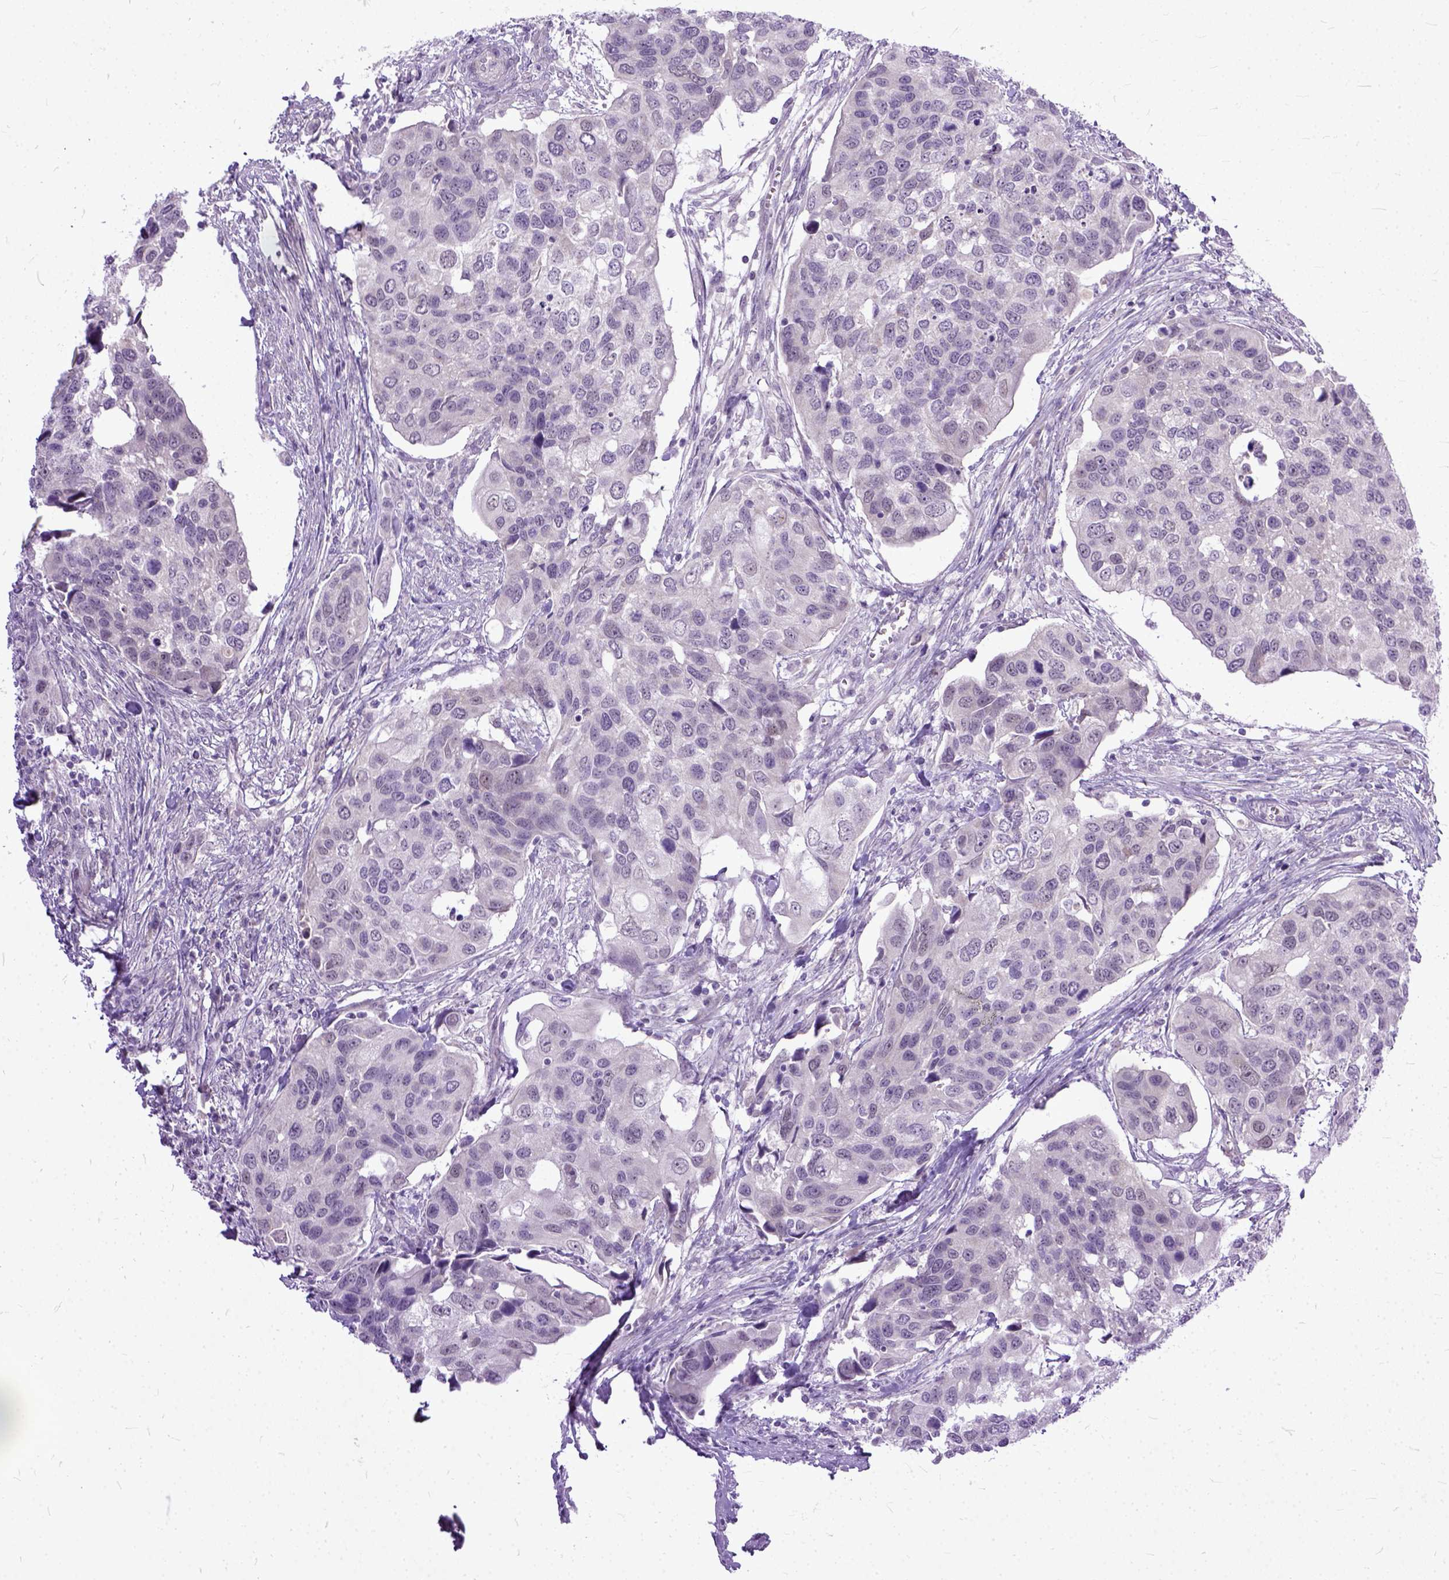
{"staining": {"intensity": "negative", "quantity": "none", "location": "none"}, "tissue": "urothelial cancer", "cell_type": "Tumor cells", "image_type": "cancer", "snomed": [{"axis": "morphology", "description": "Urothelial carcinoma, High grade"}, {"axis": "topography", "description": "Urinary bladder"}], "caption": "This is an IHC micrograph of high-grade urothelial carcinoma. There is no staining in tumor cells.", "gene": "TCEAL7", "patient": {"sex": "male", "age": 60}}